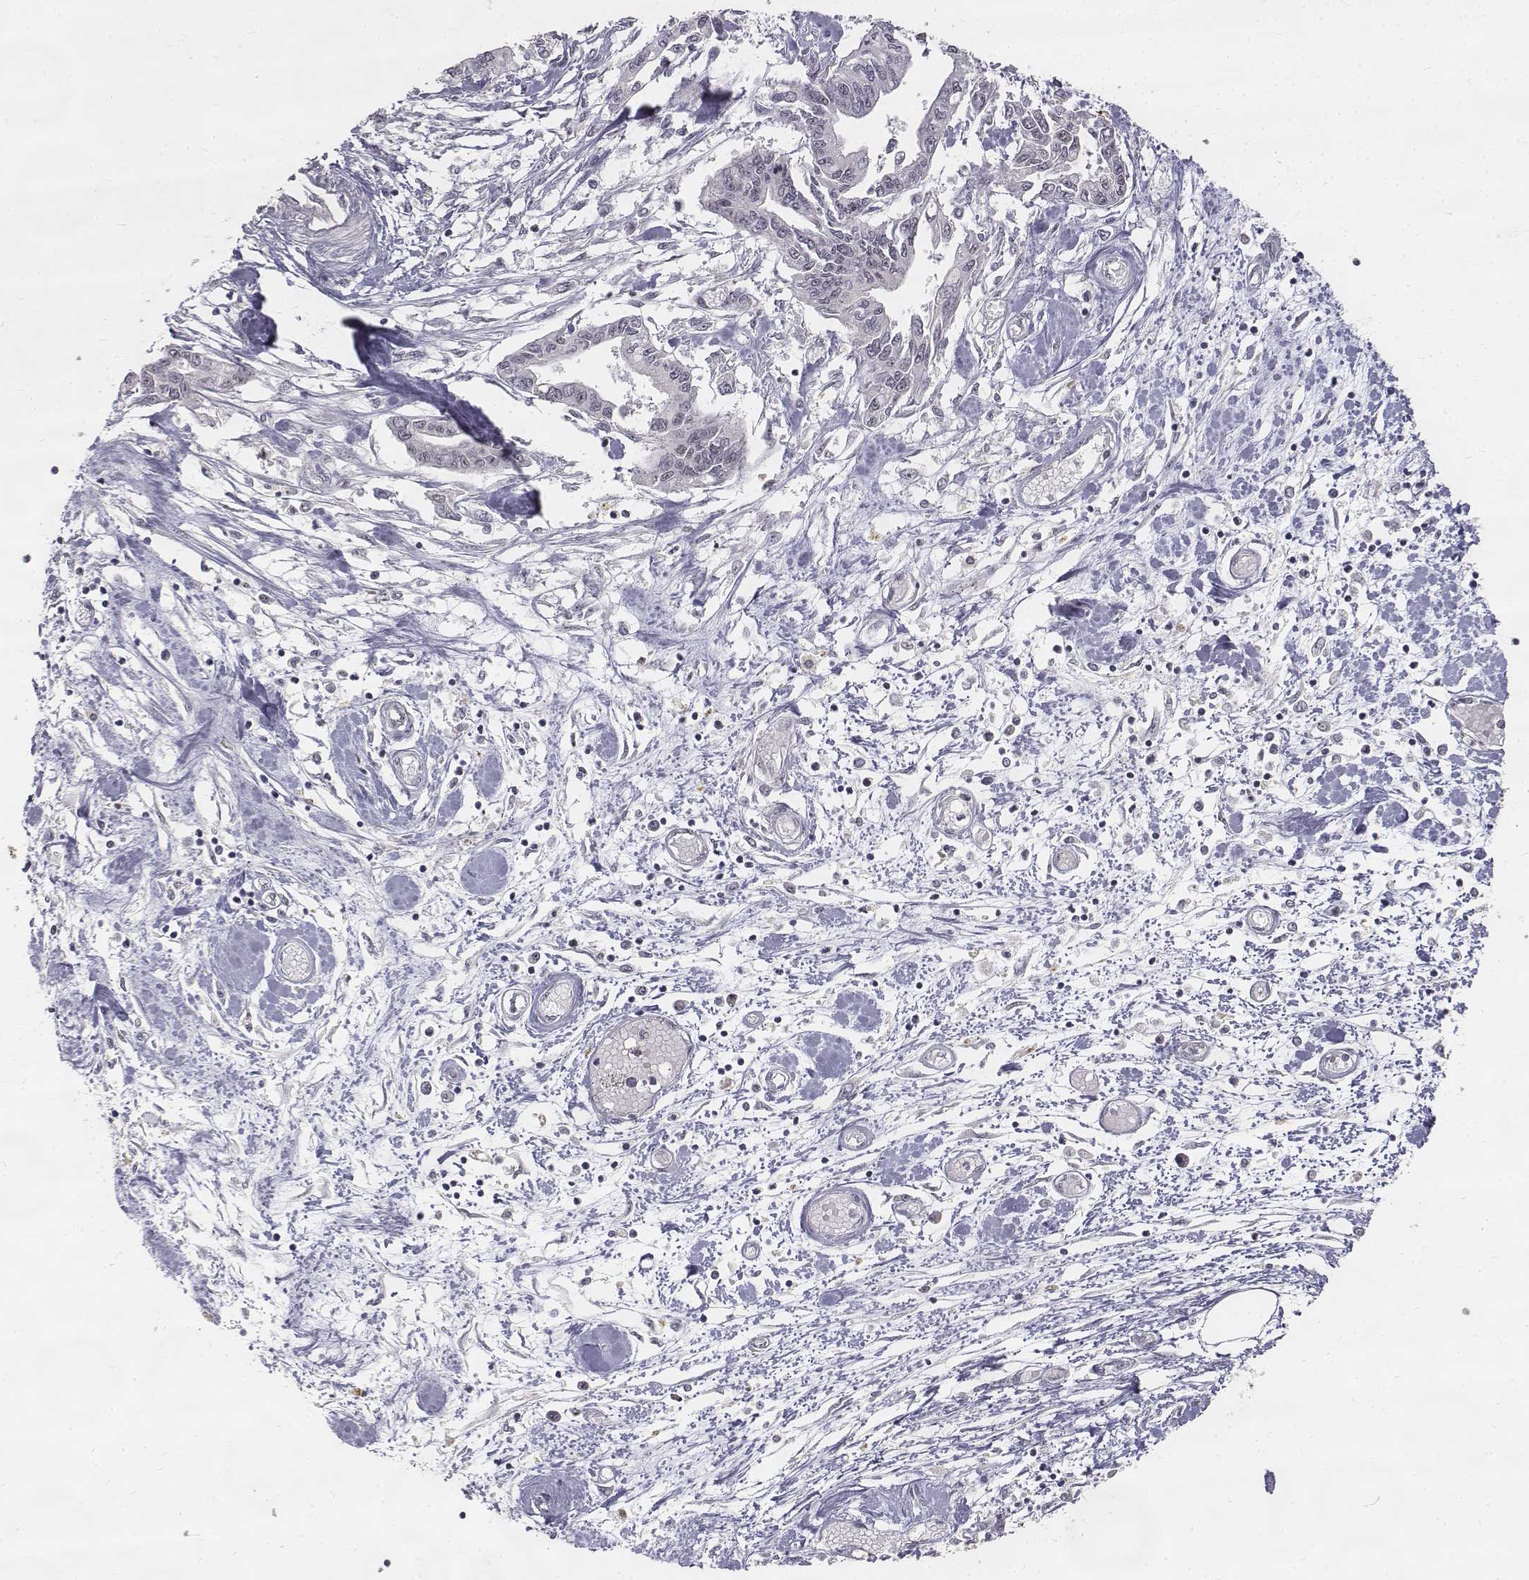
{"staining": {"intensity": "negative", "quantity": "none", "location": "none"}, "tissue": "pancreatic cancer", "cell_type": "Tumor cells", "image_type": "cancer", "snomed": [{"axis": "morphology", "description": "Adenocarcinoma, NOS"}, {"axis": "topography", "description": "Pancreas"}], "caption": "Pancreatic adenocarcinoma was stained to show a protein in brown. There is no significant staining in tumor cells. The staining is performed using DAB brown chromogen with nuclei counter-stained in using hematoxylin.", "gene": "PHF6", "patient": {"sex": "male", "age": 60}}